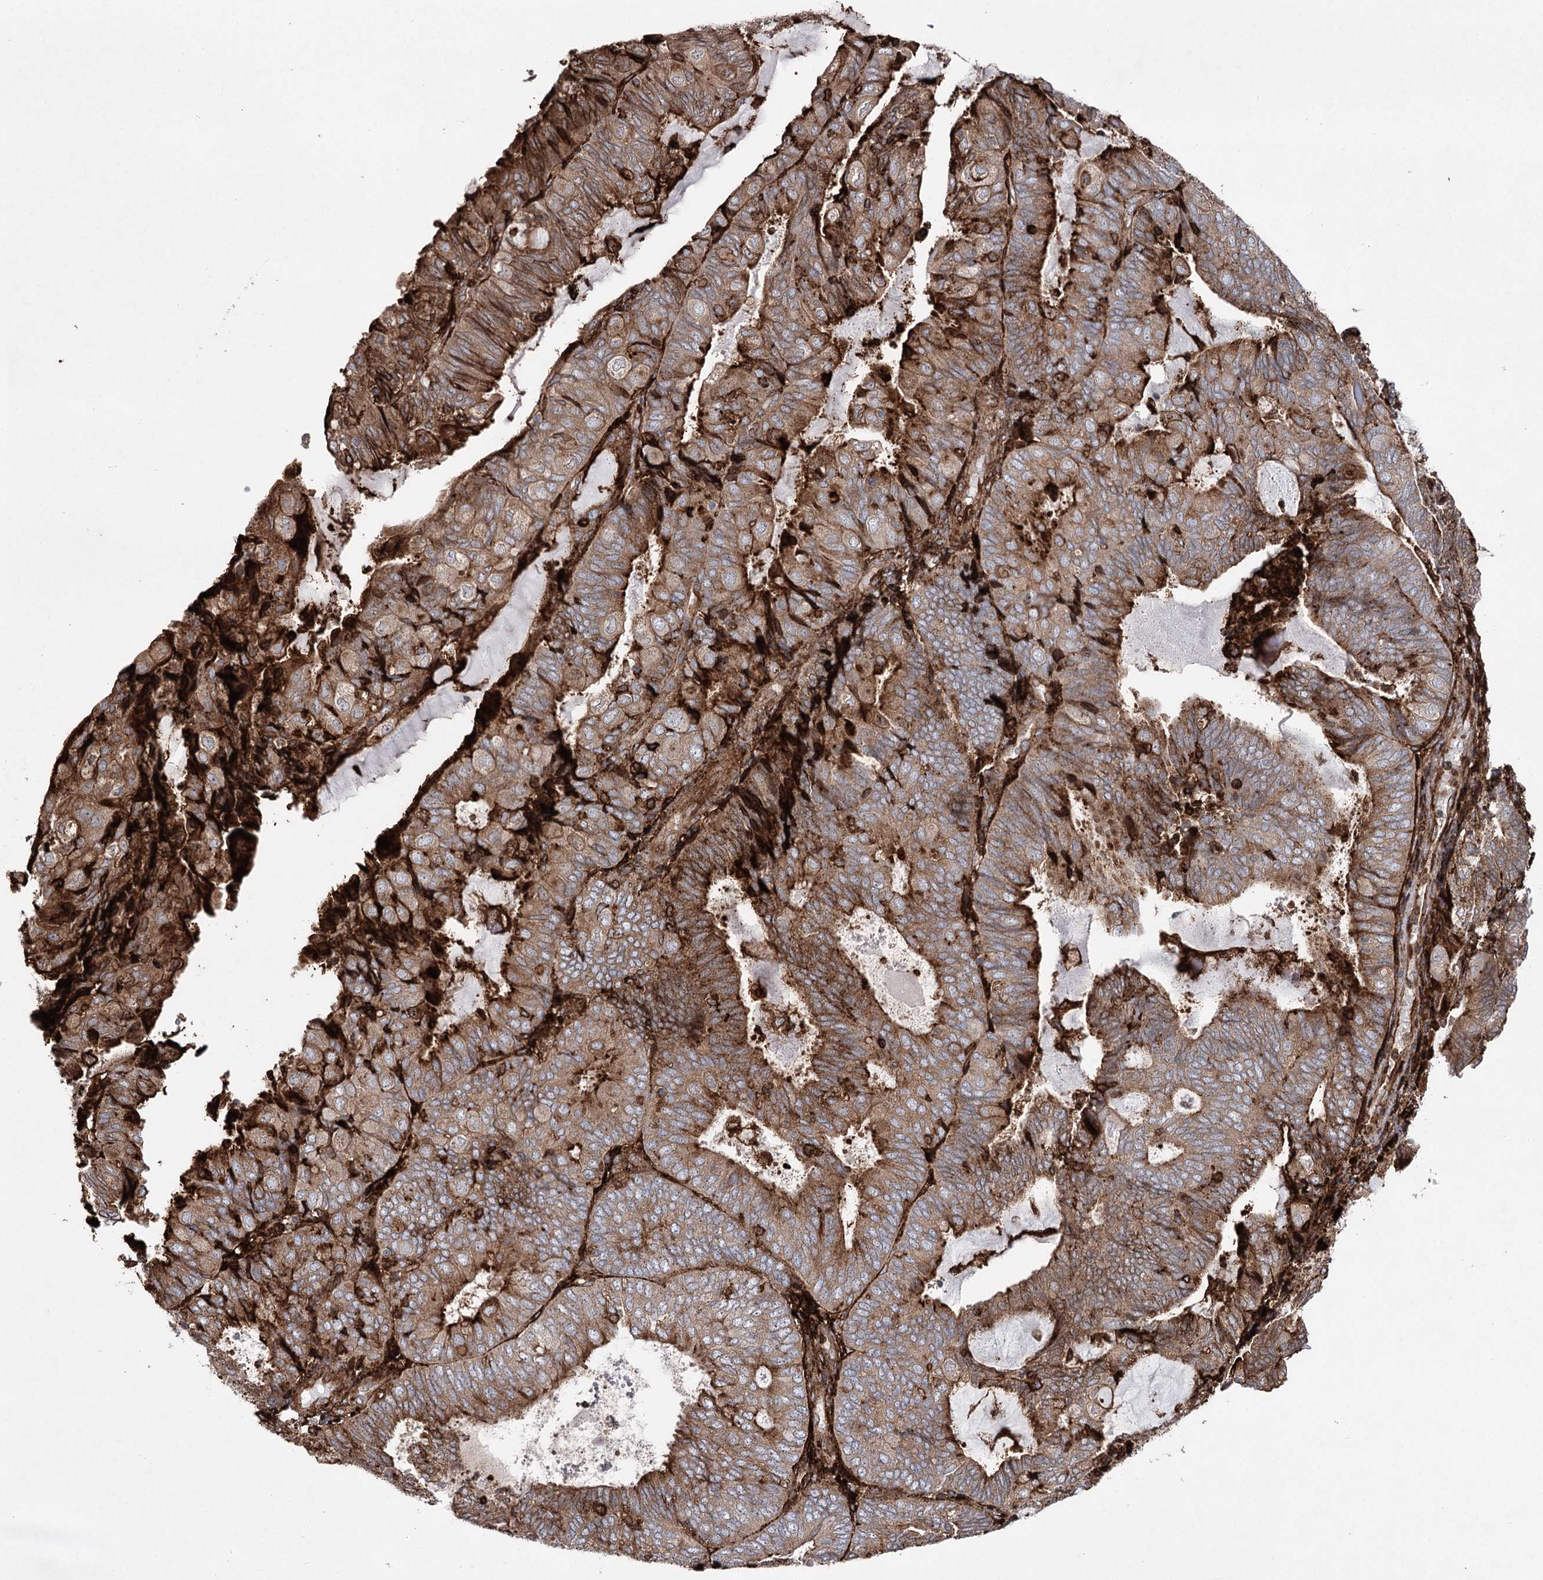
{"staining": {"intensity": "moderate", "quantity": ">75%", "location": "cytoplasmic/membranous"}, "tissue": "endometrial cancer", "cell_type": "Tumor cells", "image_type": "cancer", "snomed": [{"axis": "morphology", "description": "Adenocarcinoma, NOS"}, {"axis": "topography", "description": "Endometrium"}], "caption": "Human endometrial adenocarcinoma stained for a protein (brown) shows moderate cytoplasmic/membranous positive expression in approximately >75% of tumor cells.", "gene": "DCUN1D4", "patient": {"sex": "female", "age": 81}}